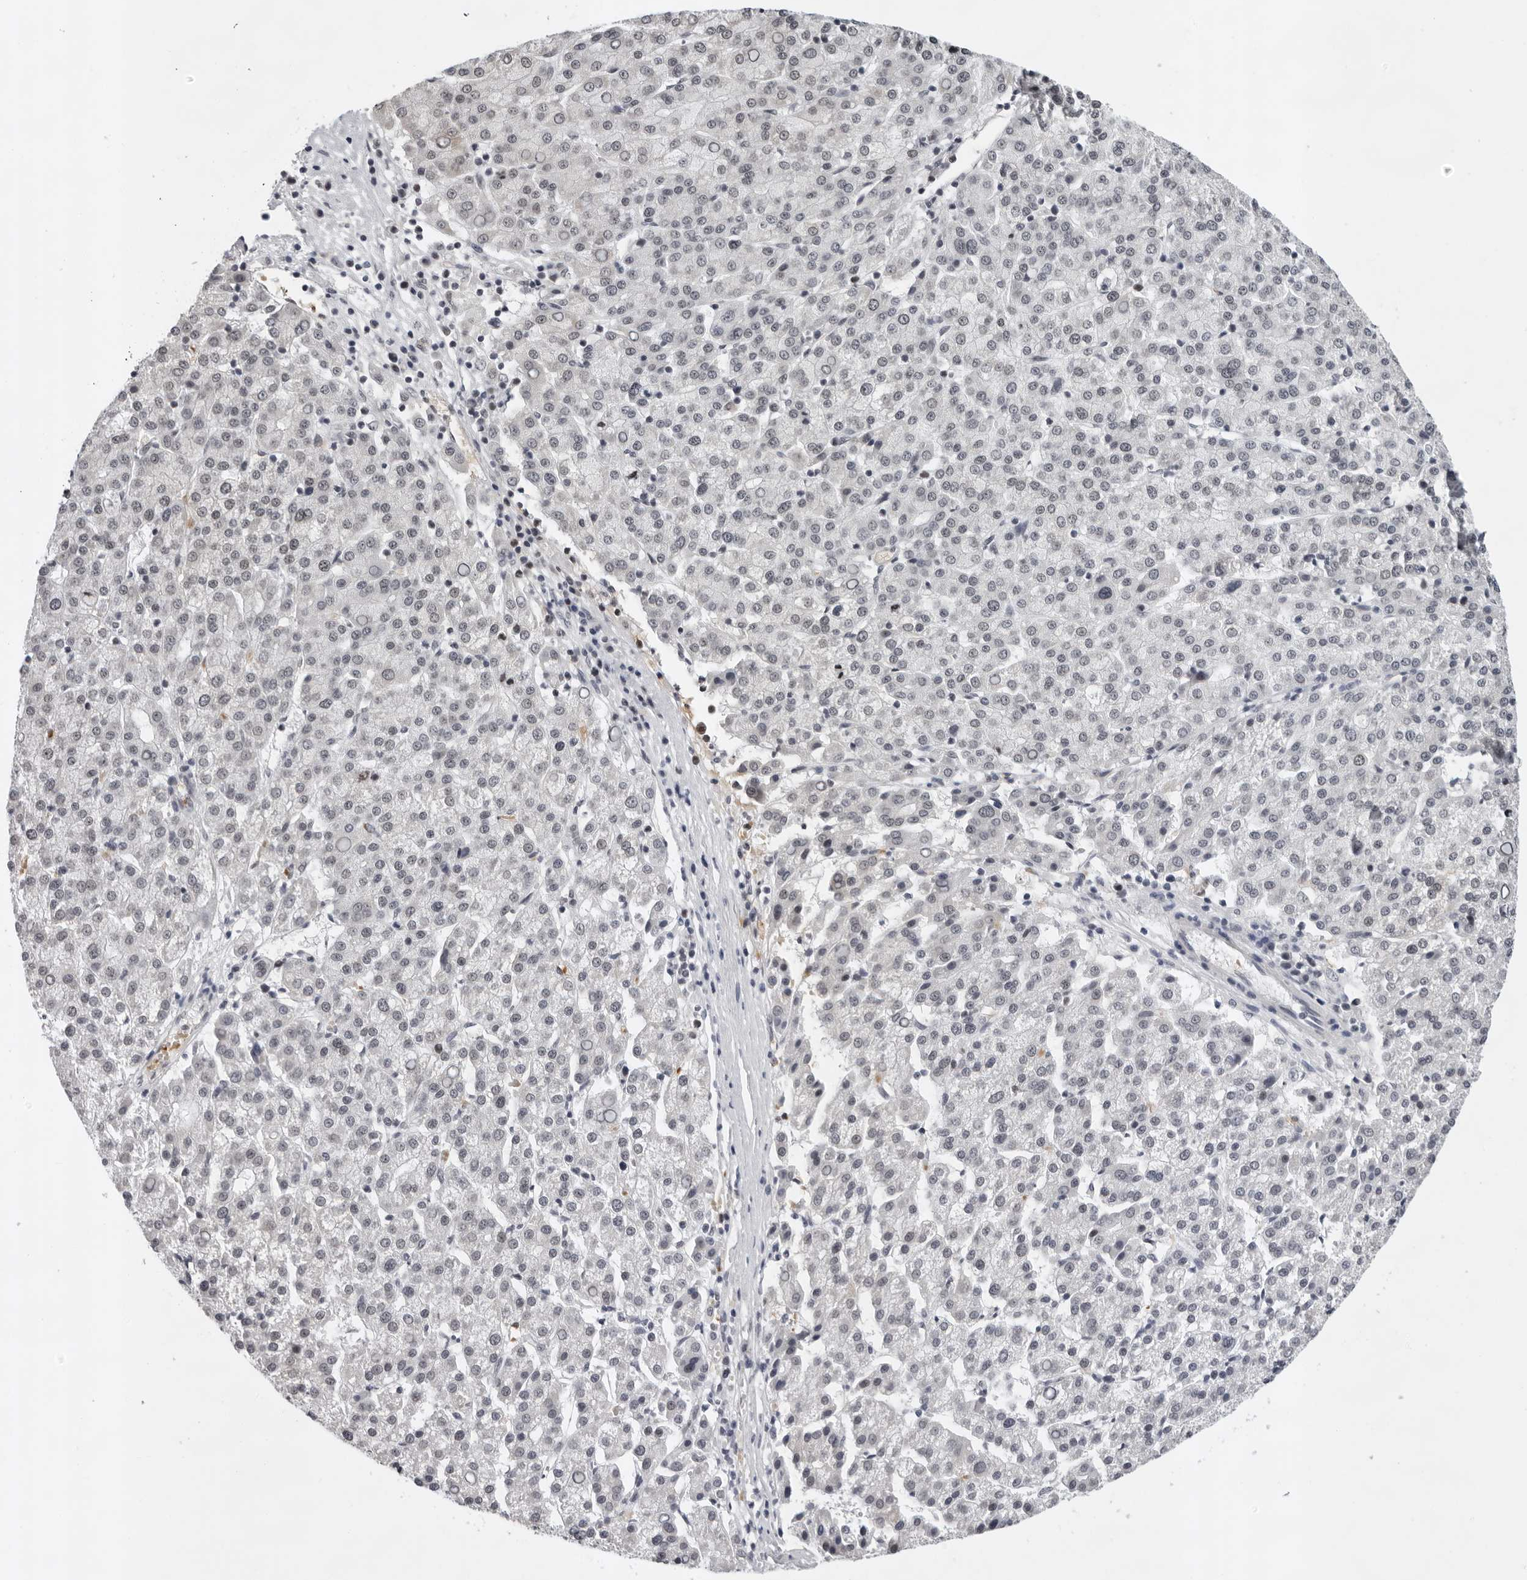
{"staining": {"intensity": "negative", "quantity": "none", "location": "none"}, "tissue": "liver cancer", "cell_type": "Tumor cells", "image_type": "cancer", "snomed": [{"axis": "morphology", "description": "Carcinoma, Hepatocellular, NOS"}, {"axis": "topography", "description": "Liver"}], "caption": "This is an IHC photomicrograph of liver cancer (hepatocellular carcinoma). There is no positivity in tumor cells.", "gene": "USP1", "patient": {"sex": "female", "age": 58}}